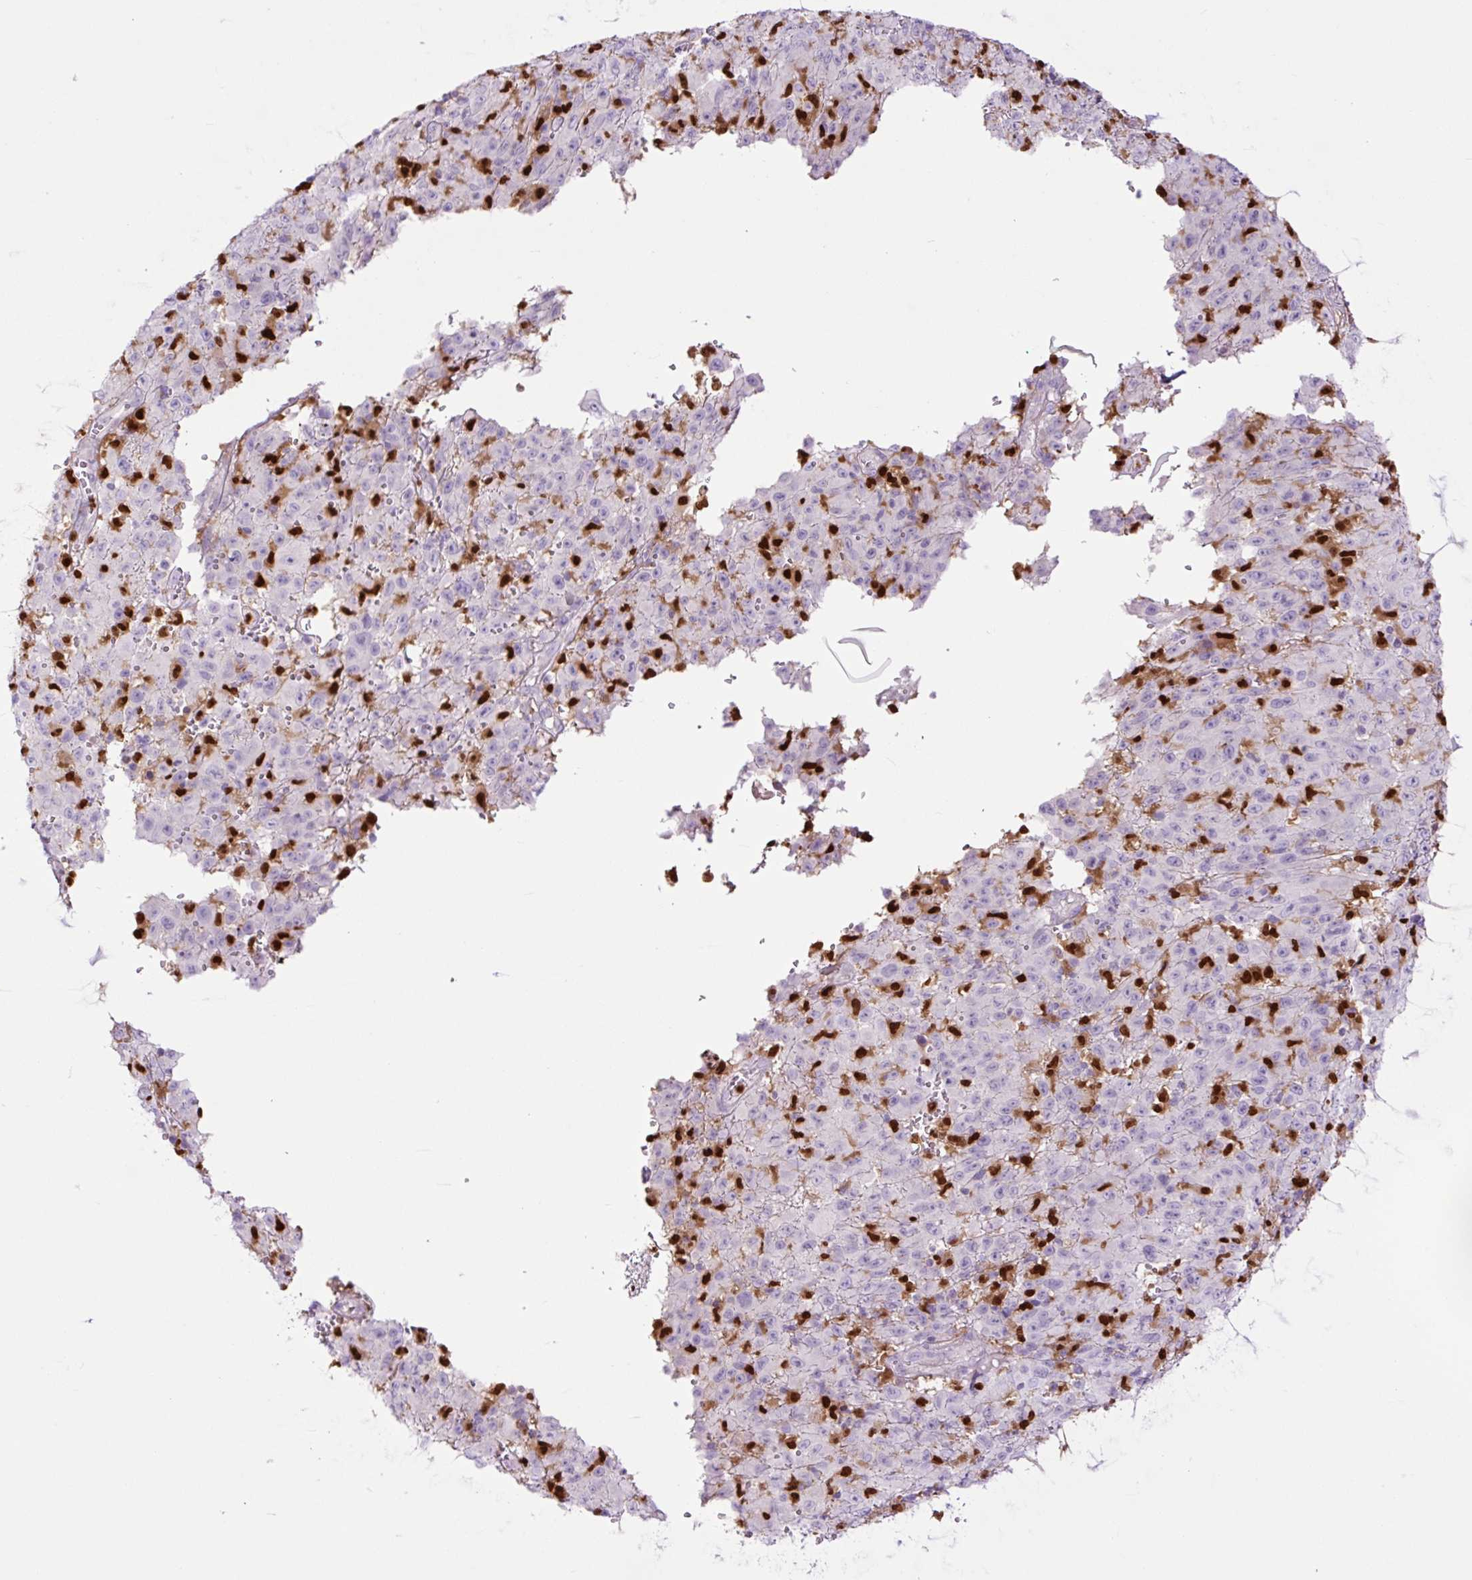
{"staining": {"intensity": "negative", "quantity": "none", "location": "none"}, "tissue": "melanoma", "cell_type": "Tumor cells", "image_type": "cancer", "snomed": [{"axis": "morphology", "description": "Malignant melanoma, NOS"}, {"axis": "topography", "description": "Skin"}], "caption": "This is an IHC micrograph of human melanoma. There is no staining in tumor cells.", "gene": "SPI1", "patient": {"sex": "male", "age": 46}}